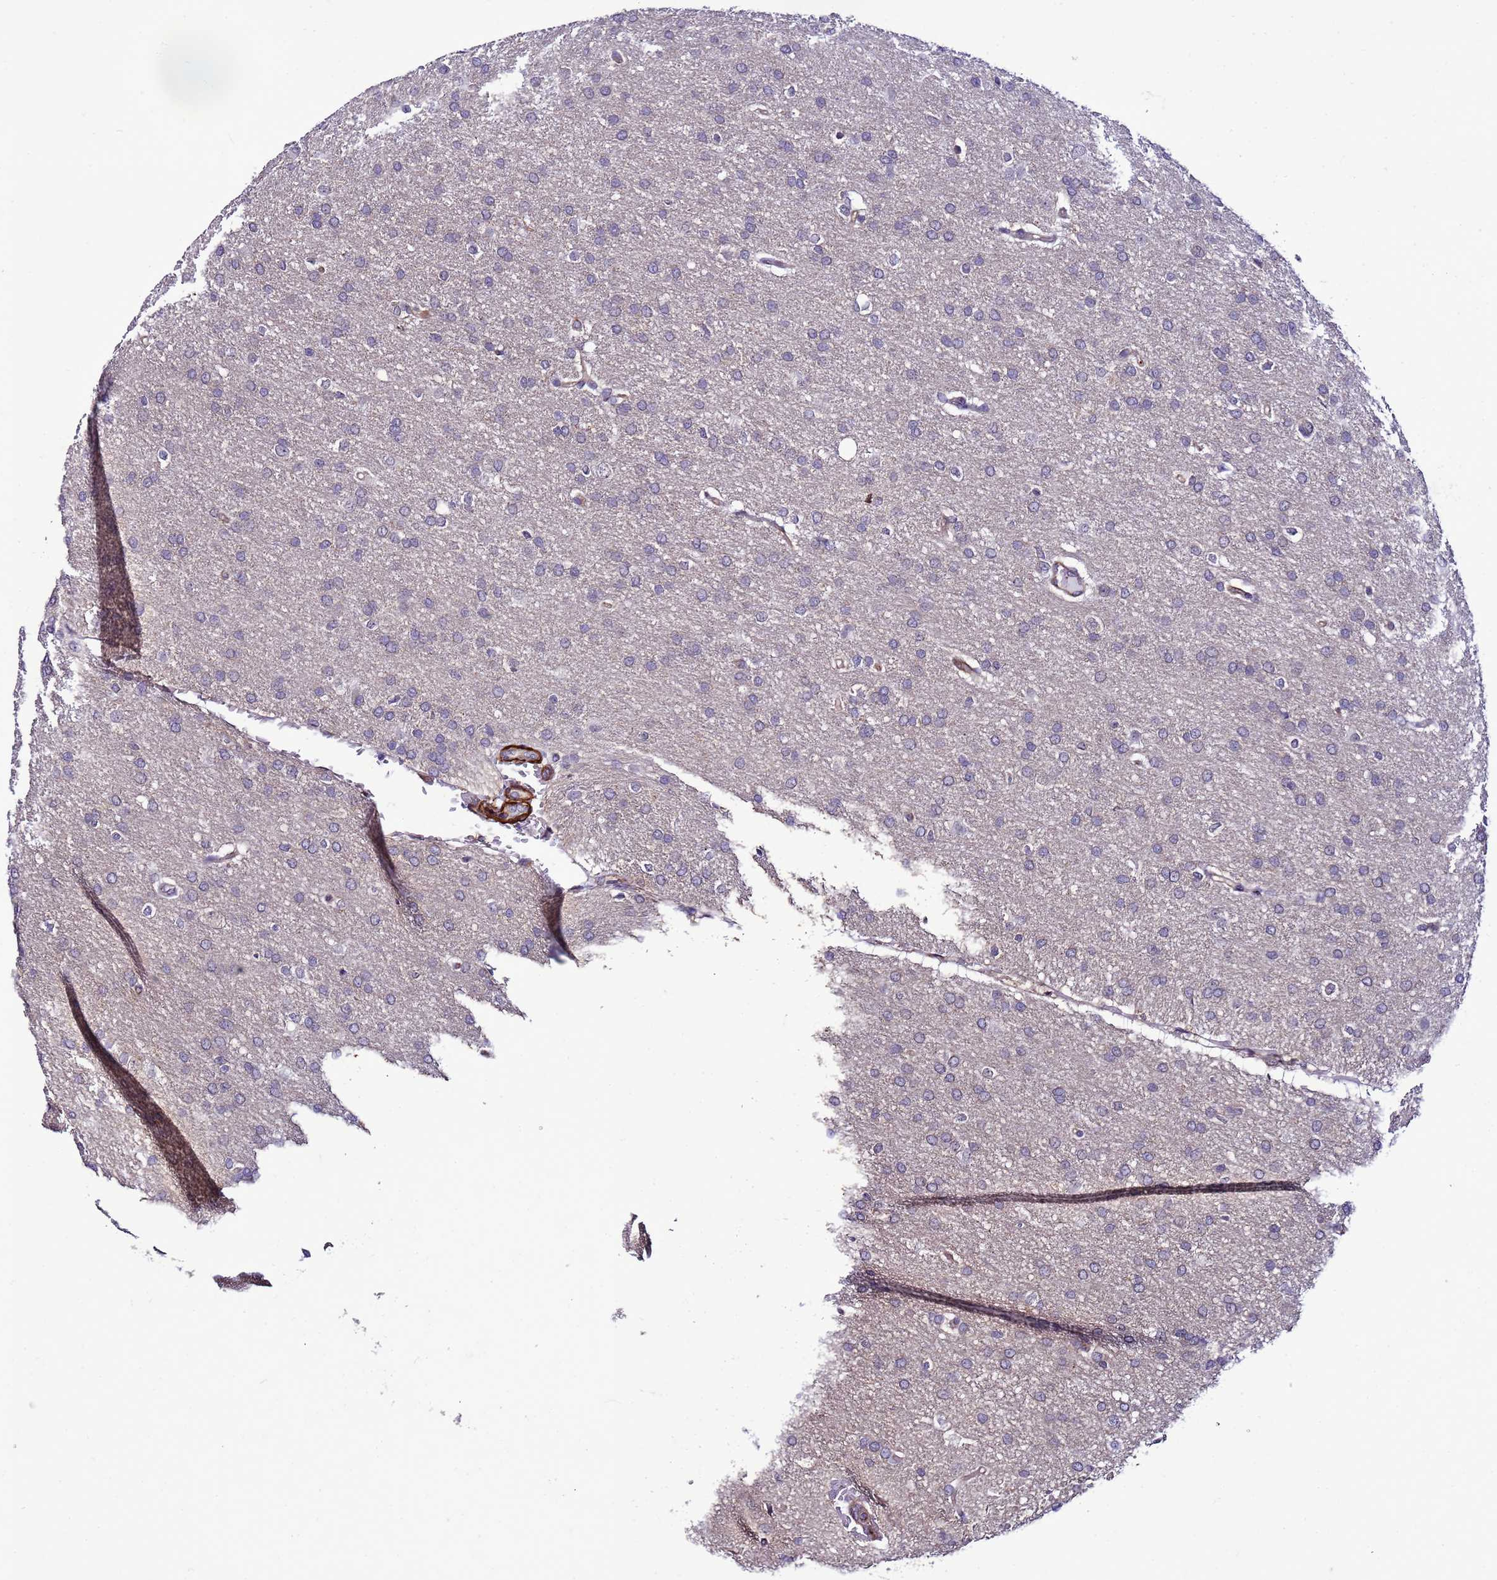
{"staining": {"intensity": "negative", "quantity": "none", "location": "none"}, "tissue": "glioma", "cell_type": "Tumor cells", "image_type": "cancer", "snomed": [{"axis": "morphology", "description": "Glioma, malignant, High grade"}, {"axis": "topography", "description": "Brain"}], "caption": "Immunohistochemistry (IHC) photomicrograph of neoplastic tissue: human malignant high-grade glioma stained with DAB displays no significant protein staining in tumor cells.", "gene": "GEN1", "patient": {"sex": "male", "age": 72}}